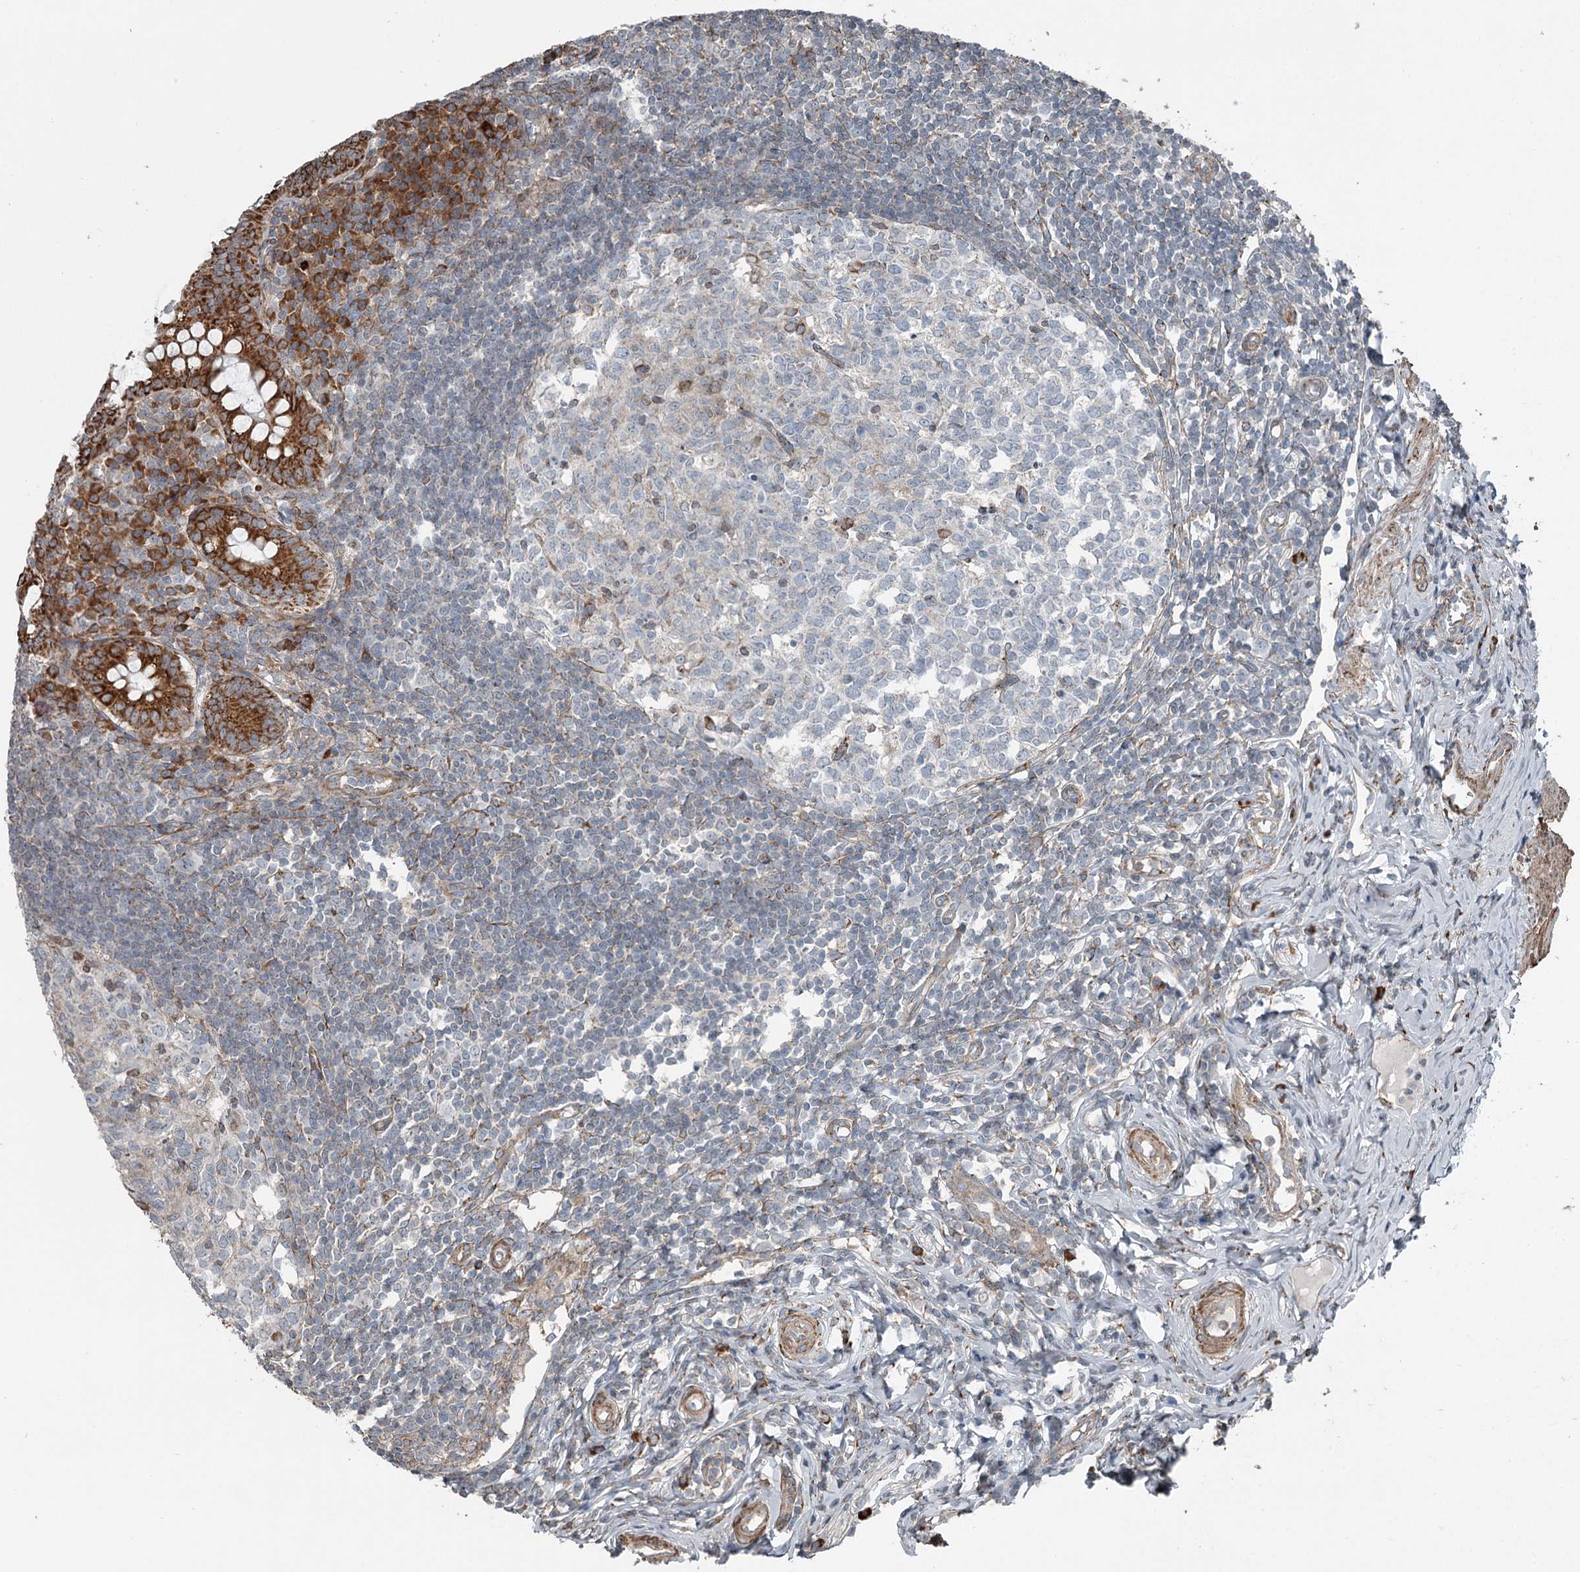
{"staining": {"intensity": "strong", "quantity": ">75%", "location": "cytoplasmic/membranous"}, "tissue": "appendix", "cell_type": "Glandular cells", "image_type": "normal", "snomed": [{"axis": "morphology", "description": "Normal tissue, NOS"}, {"axis": "topography", "description": "Appendix"}], "caption": "Immunohistochemical staining of benign appendix displays strong cytoplasmic/membranous protein staining in approximately >75% of glandular cells. (Stains: DAB (3,3'-diaminobenzidine) in brown, nuclei in blue, Microscopy: brightfield microscopy at high magnification).", "gene": "RASSF8", "patient": {"sex": "female", "age": 33}}